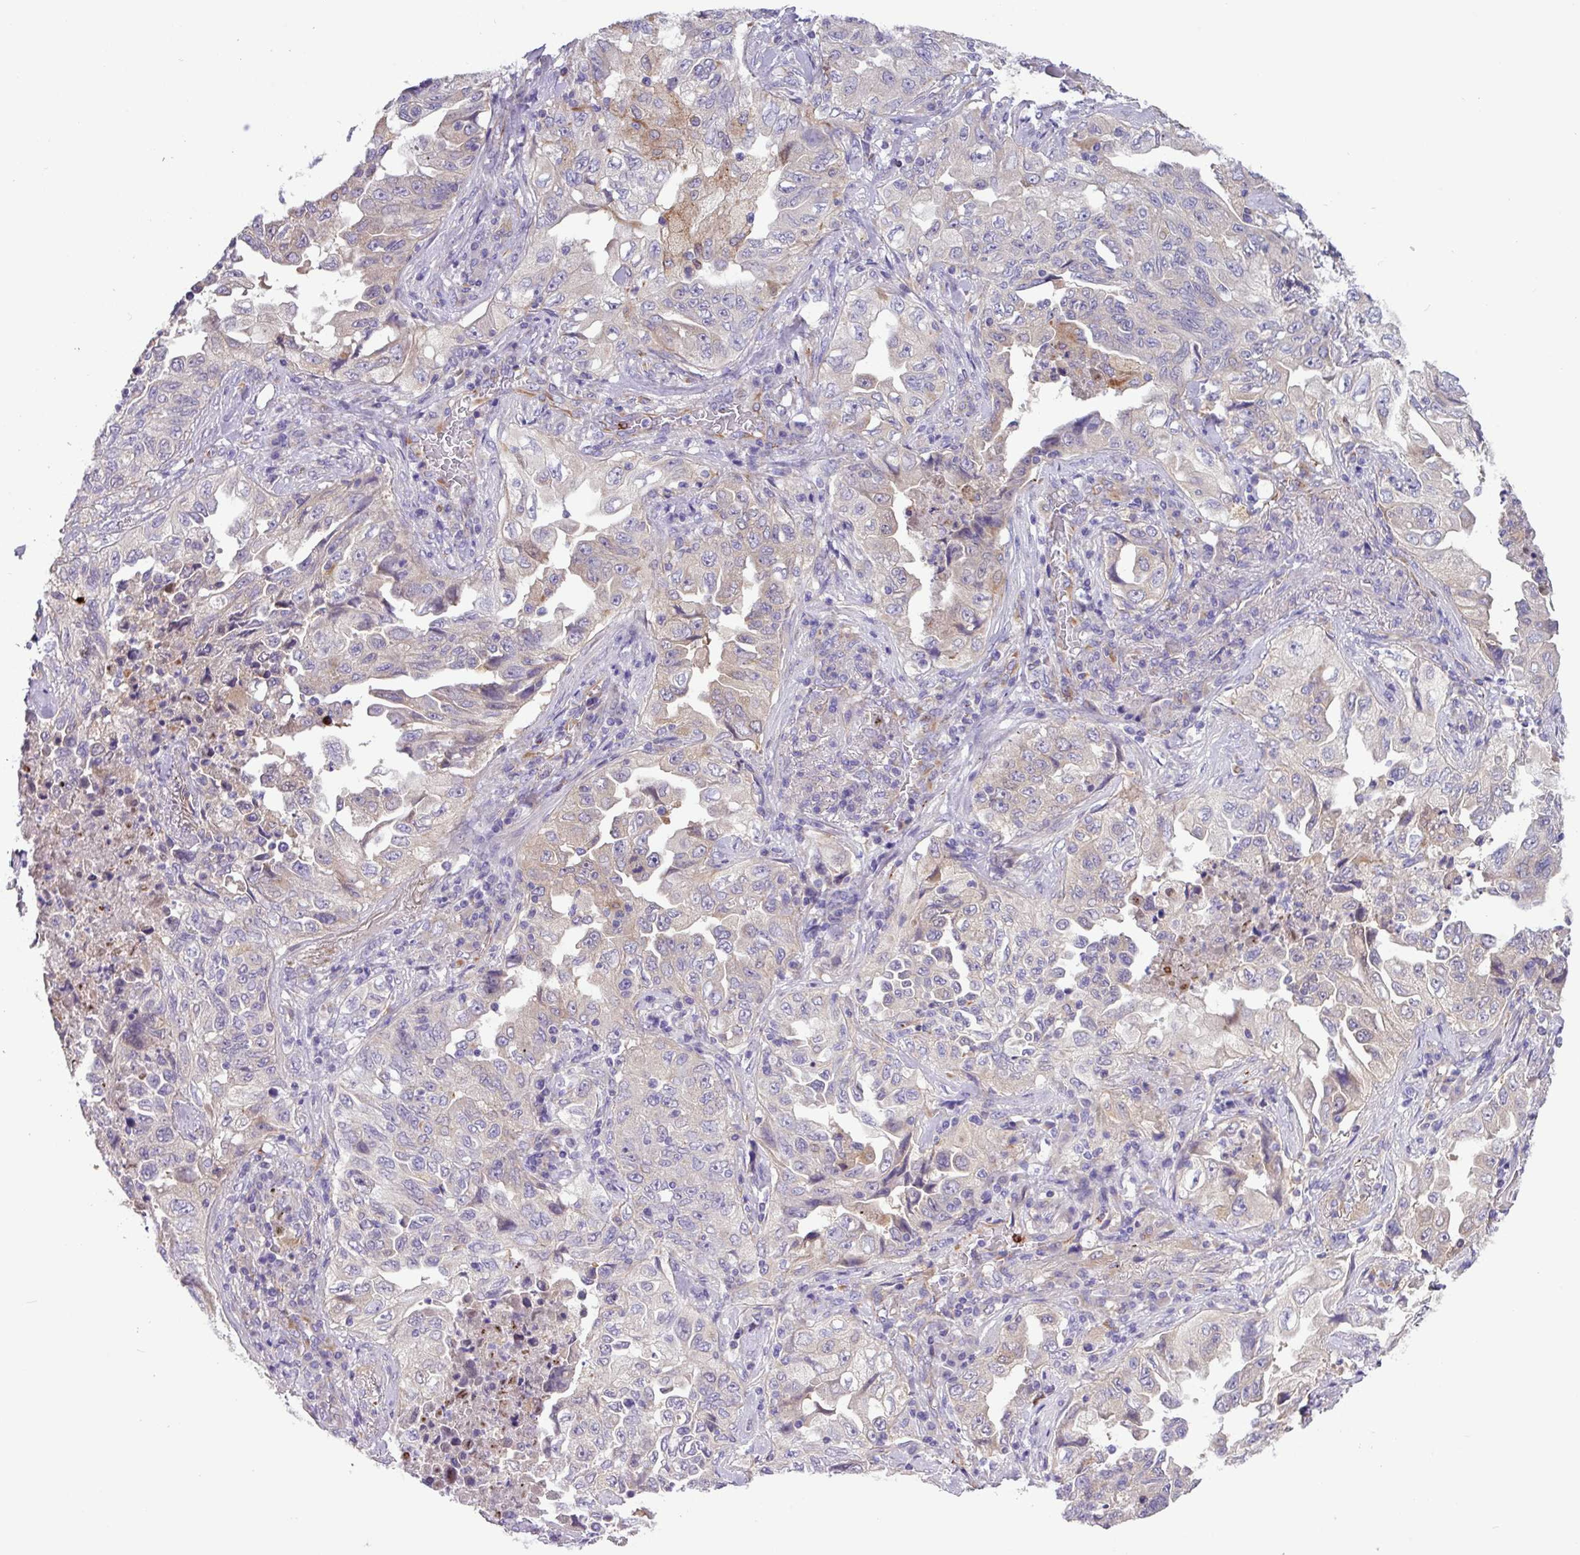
{"staining": {"intensity": "weak", "quantity": "<25%", "location": "cytoplasmic/membranous"}, "tissue": "lung cancer", "cell_type": "Tumor cells", "image_type": "cancer", "snomed": [{"axis": "morphology", "description": "Adenocarcinoma, NOS"}, {"axis": "topography", "description": "Lung"}], "caption": "Lung cancer stained for a protein using IHC displays no staining tumor cells.", "gene": "MRM2", "patient": {"sex": "female", "age": 51}}